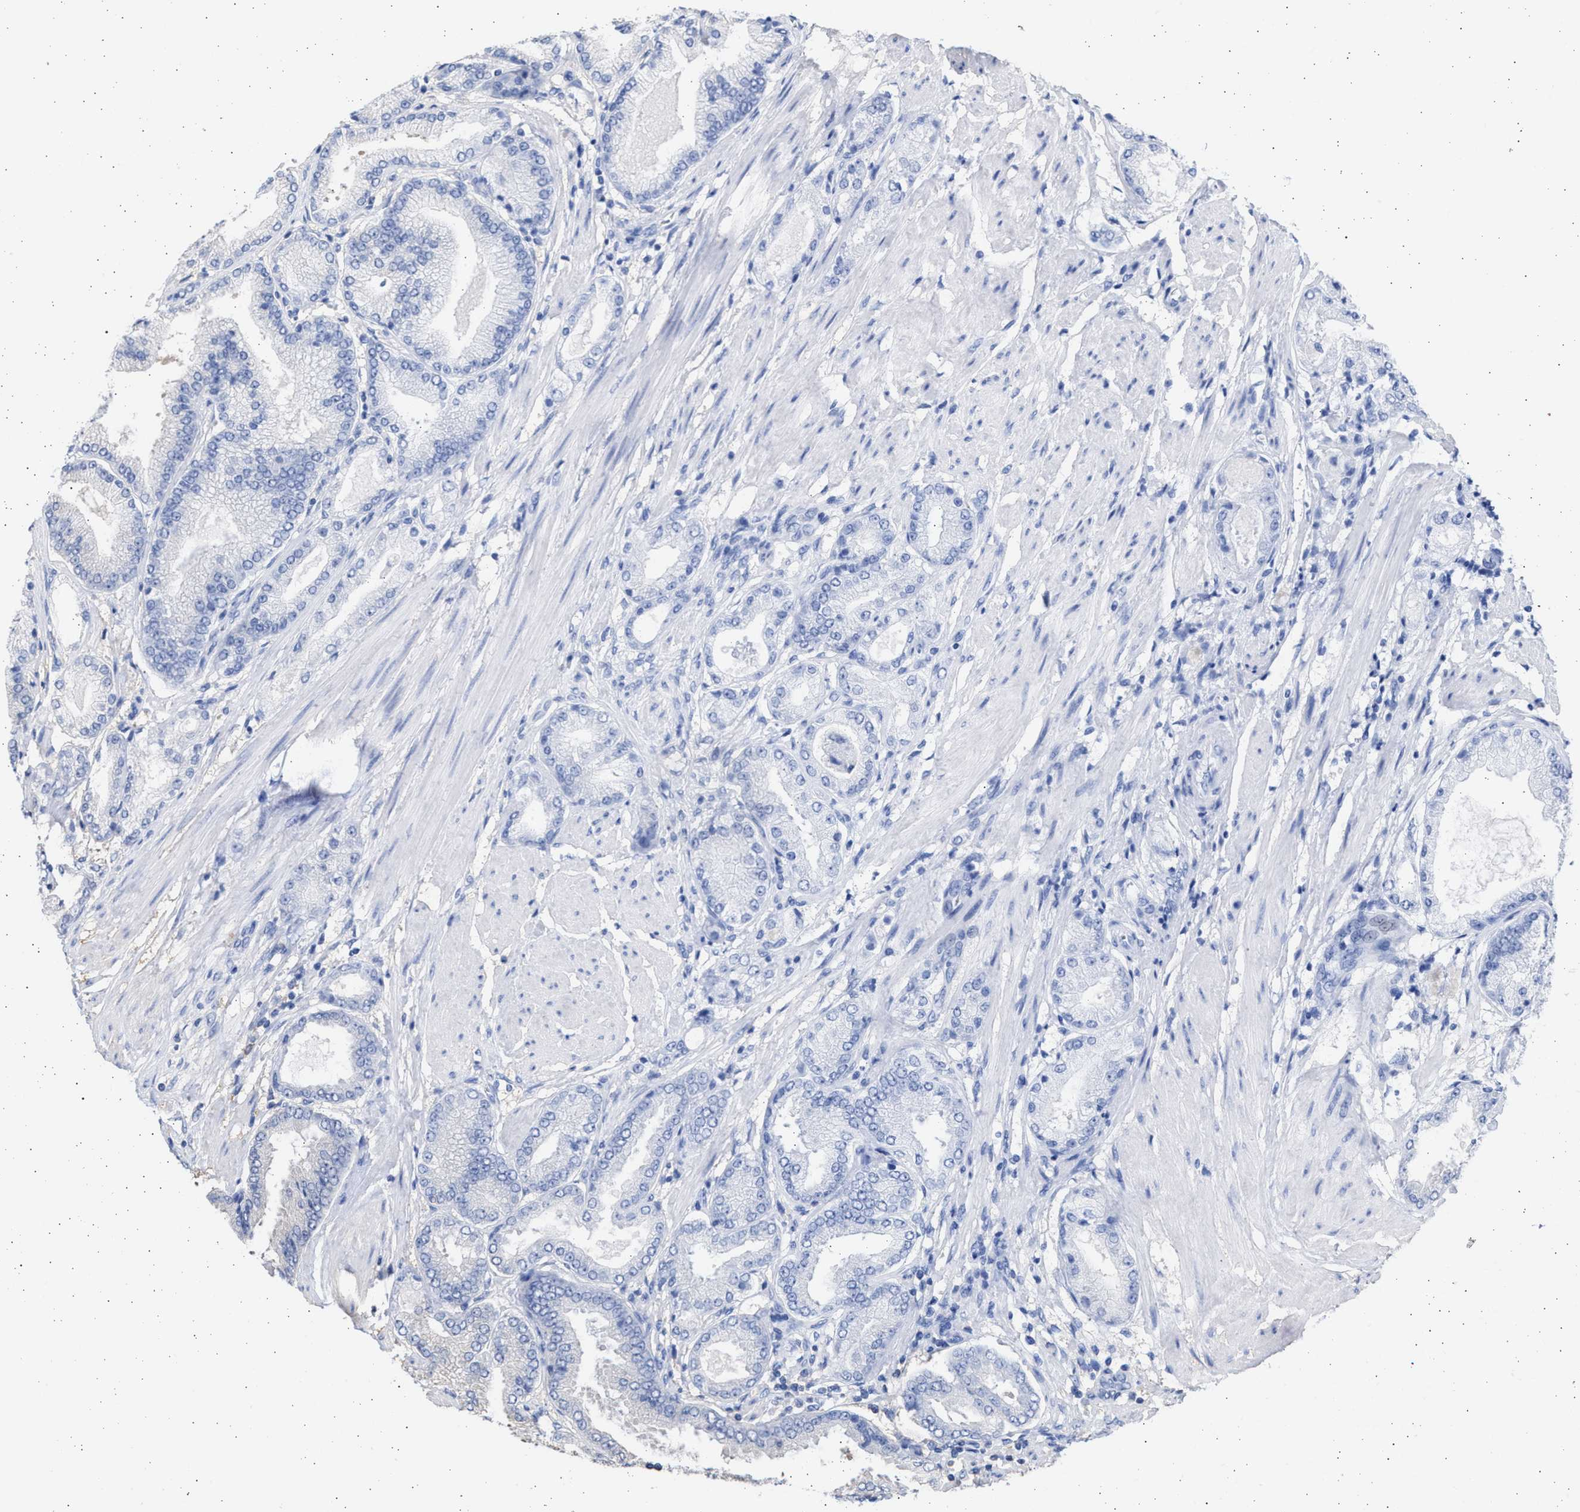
{"staining": {"intensity": "negative", "quantity": "none", "location": "none"}, "tissue": "prostate cancer", "cell_type": "Tumor cells", "image_type": "cancer", "snomed": [{"axis": "morphology", "description": "Adenocarcinoma, High grade"}, {"axis": "topography", "description": "Prostate"}], "caption": "Prostate cancer was stained to show a protein in brown. There is no significant positivity in tumor cells. (Stains: DAB IHC with hematoxylin counter stain, Microscopy: brightfield microscopy at high magnification).", "gene": "ALDOC", "patient": {"sex": "male", "age": 50}}